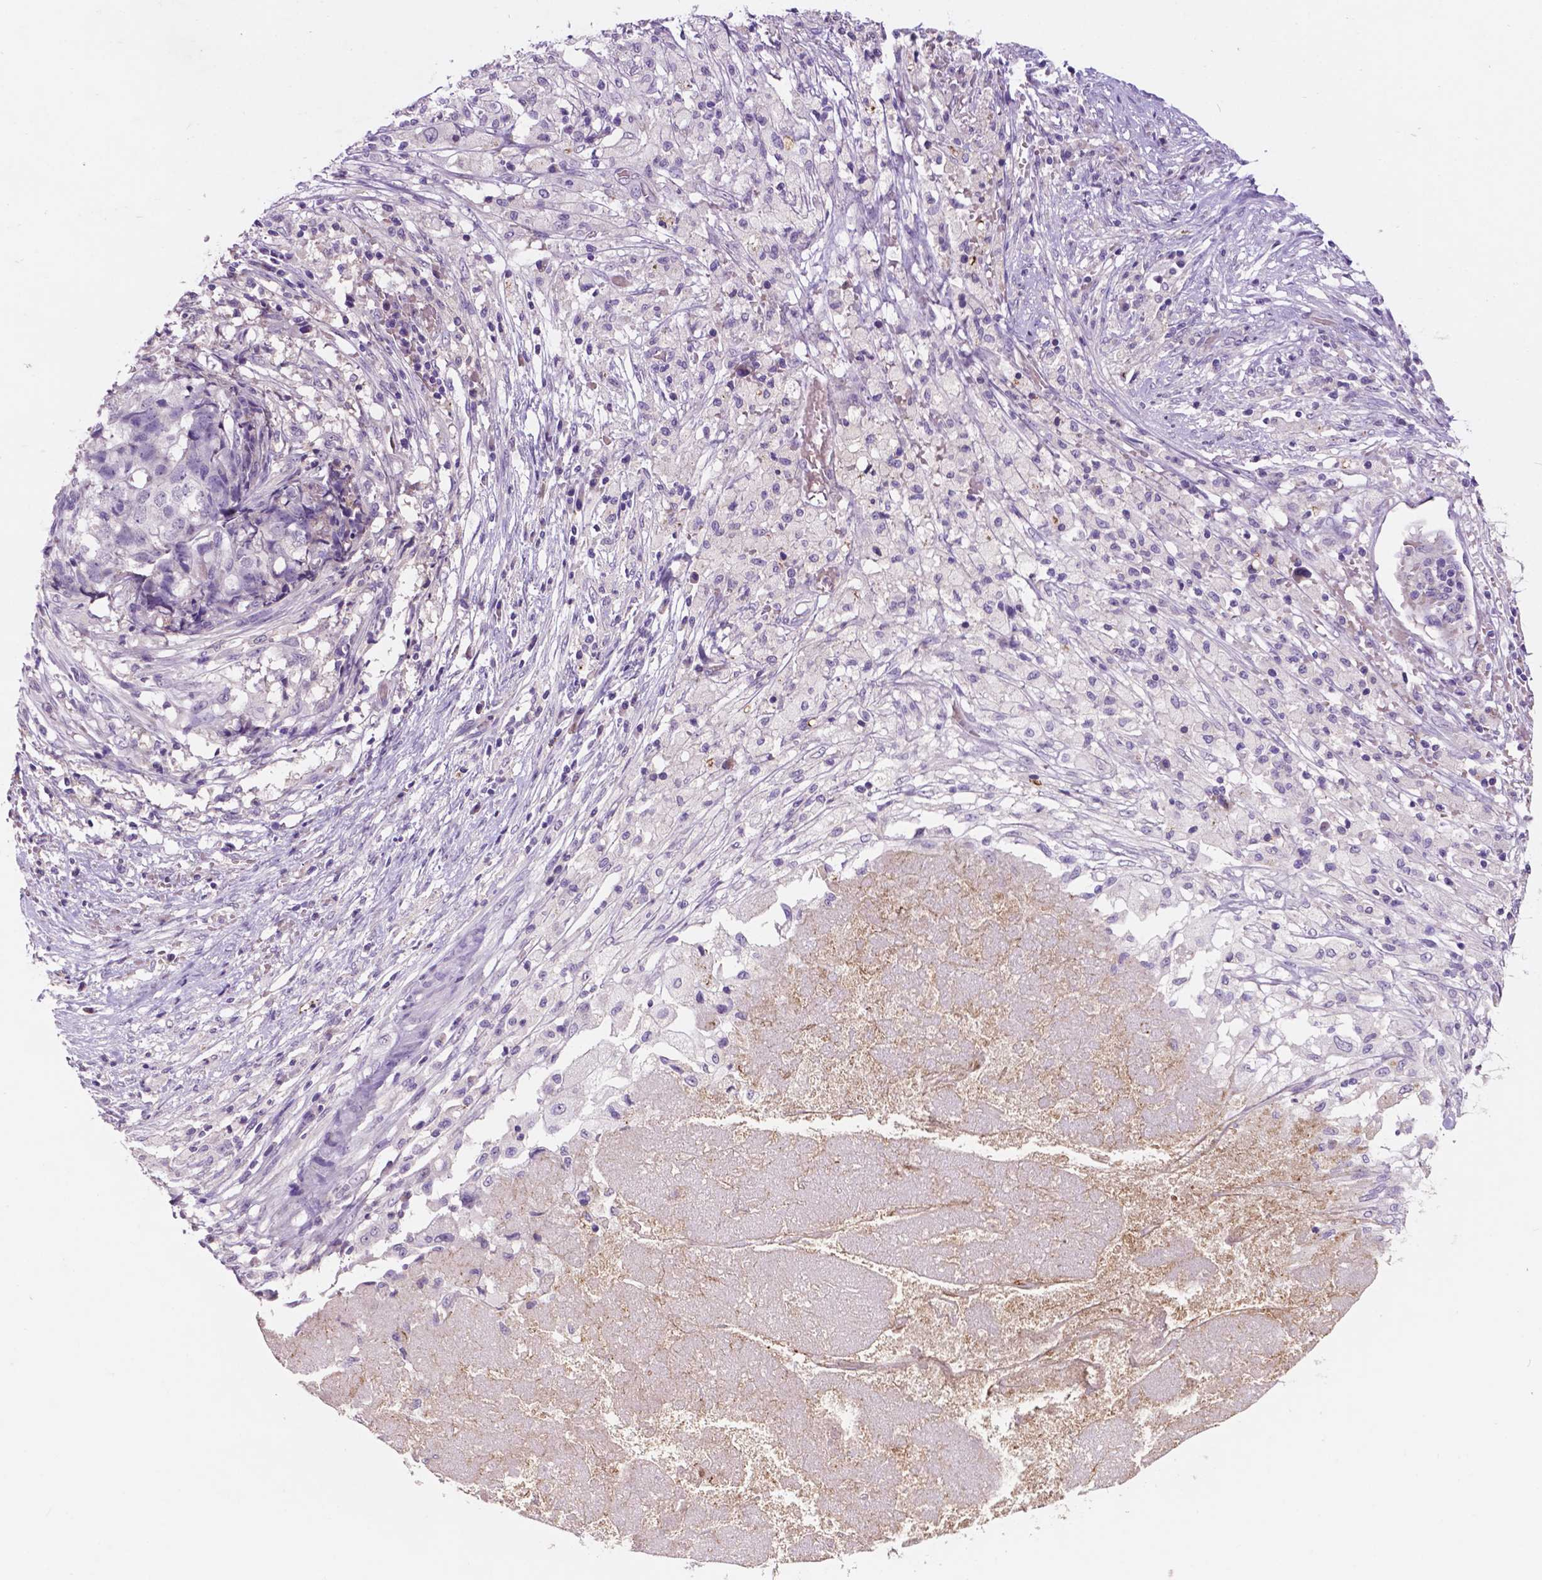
{"staining": {"intensity": "negative", "quantity": "none", "location": "none"}, "tissue": "stomach cancer", "cell_type": "Tumor cells", "image_type": "cancer", "snomed": [{"axis": "morphology", "description": "Adenocarcinoma, NOS"}, {"axis": "topography", "description": "Stomach"}], "caption": "DAB (3,3'-diaminobenzidine) immunohistochemical staining of adenocarcinoma (stomach) displays no significant staining in tumor cells. (IHC, brightfield microscopy, high magnification).", "gene": "PLSCR1", "patient": {"sex": "male", "age": 69}}